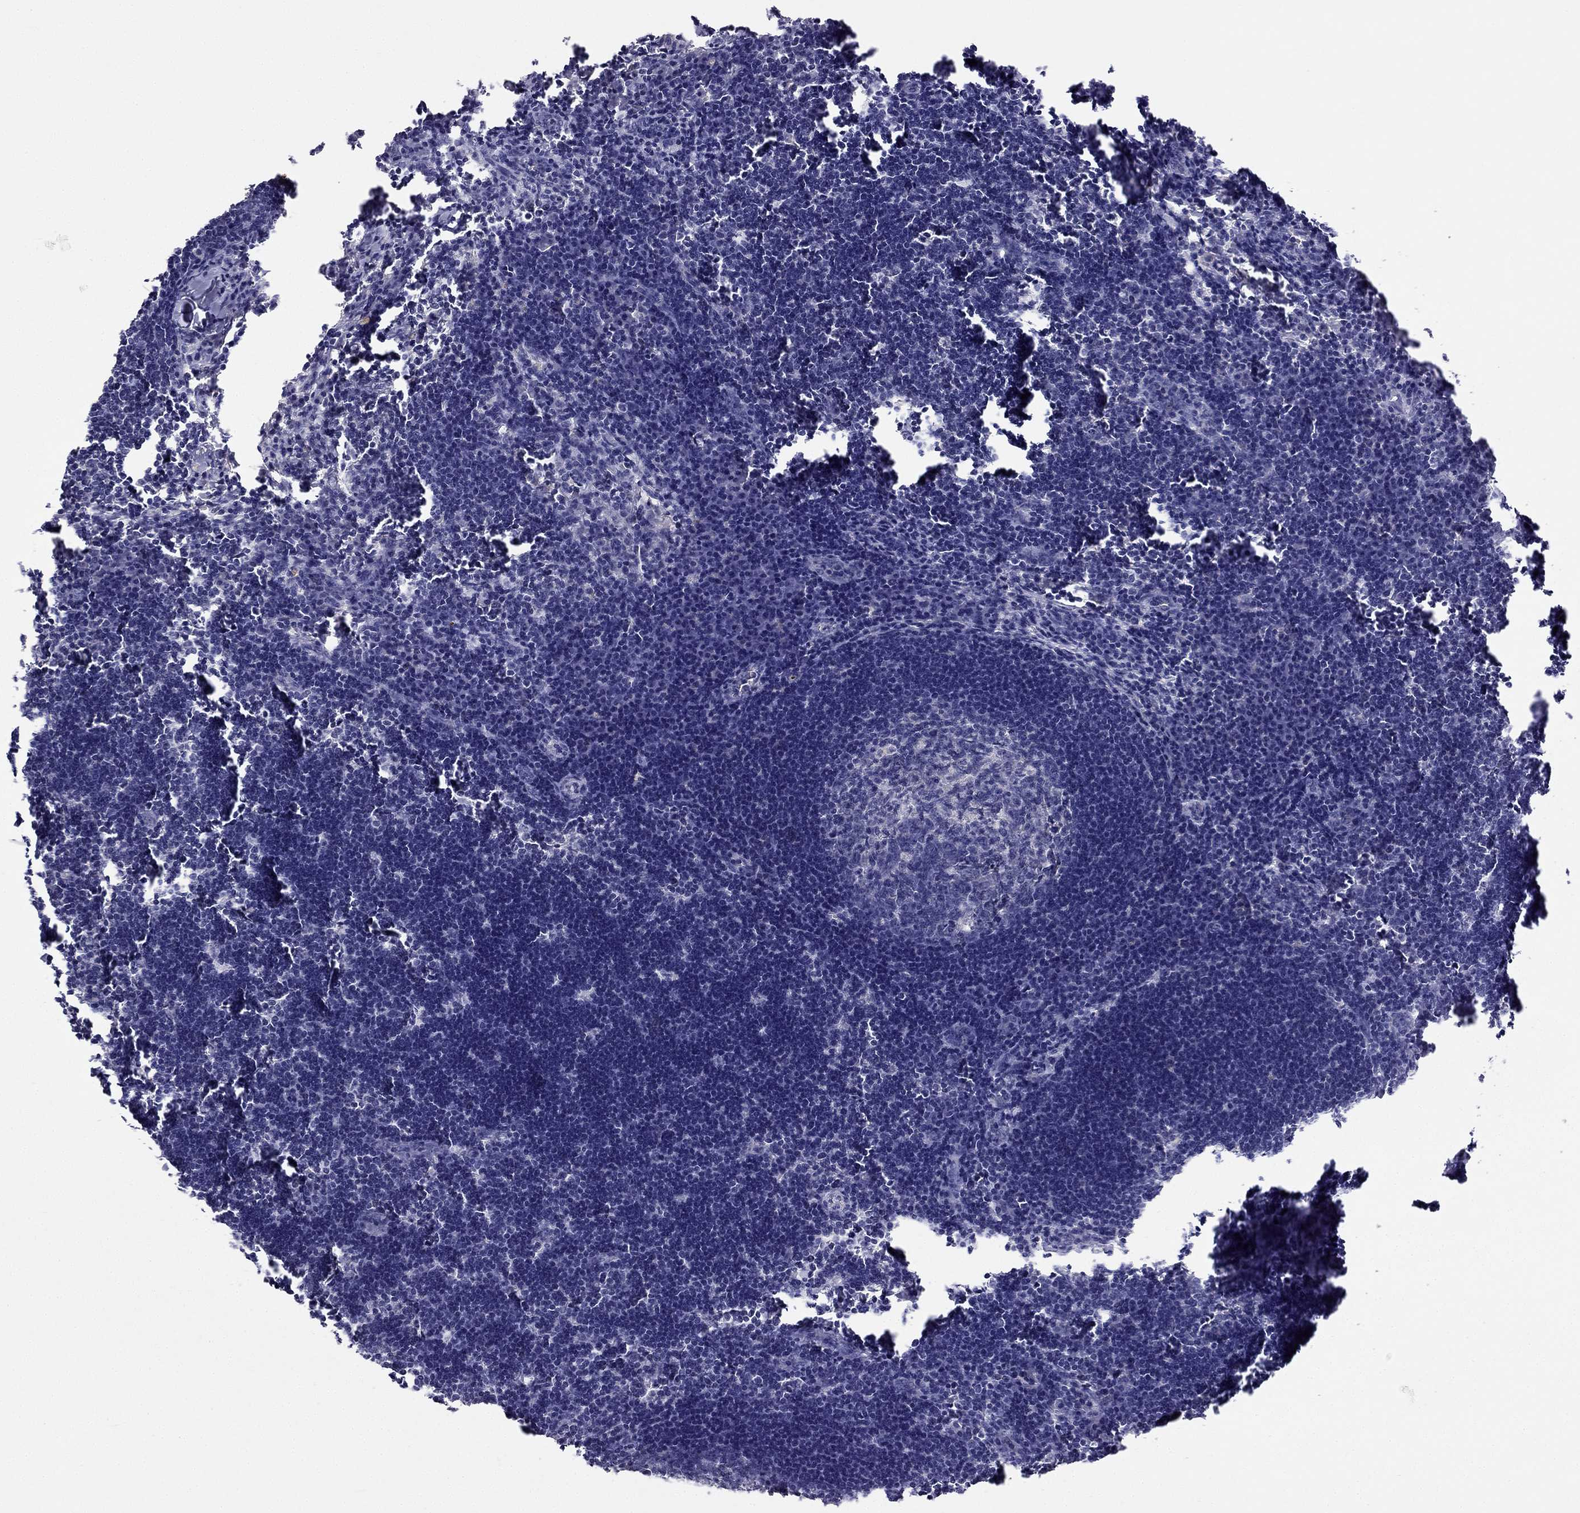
{"staining": {"intensity": "negative", "quantity": "none", "location": "none"}, "tissue": "lymph node", "cell_type": "Germinal center cells", "image_type": "normal", "snomed": [{"axis": "morphology", "description": "Normal tissue, NOS"}, {"axis": "topography", "description": "Lymph node"}], "caption": "There is no significant positivity in germinal center cells of lymph node. (DAB immunohistochemistry, high magnification).", "gene": "C16orf89", "patient": {"sex": "male", "age": 55}}